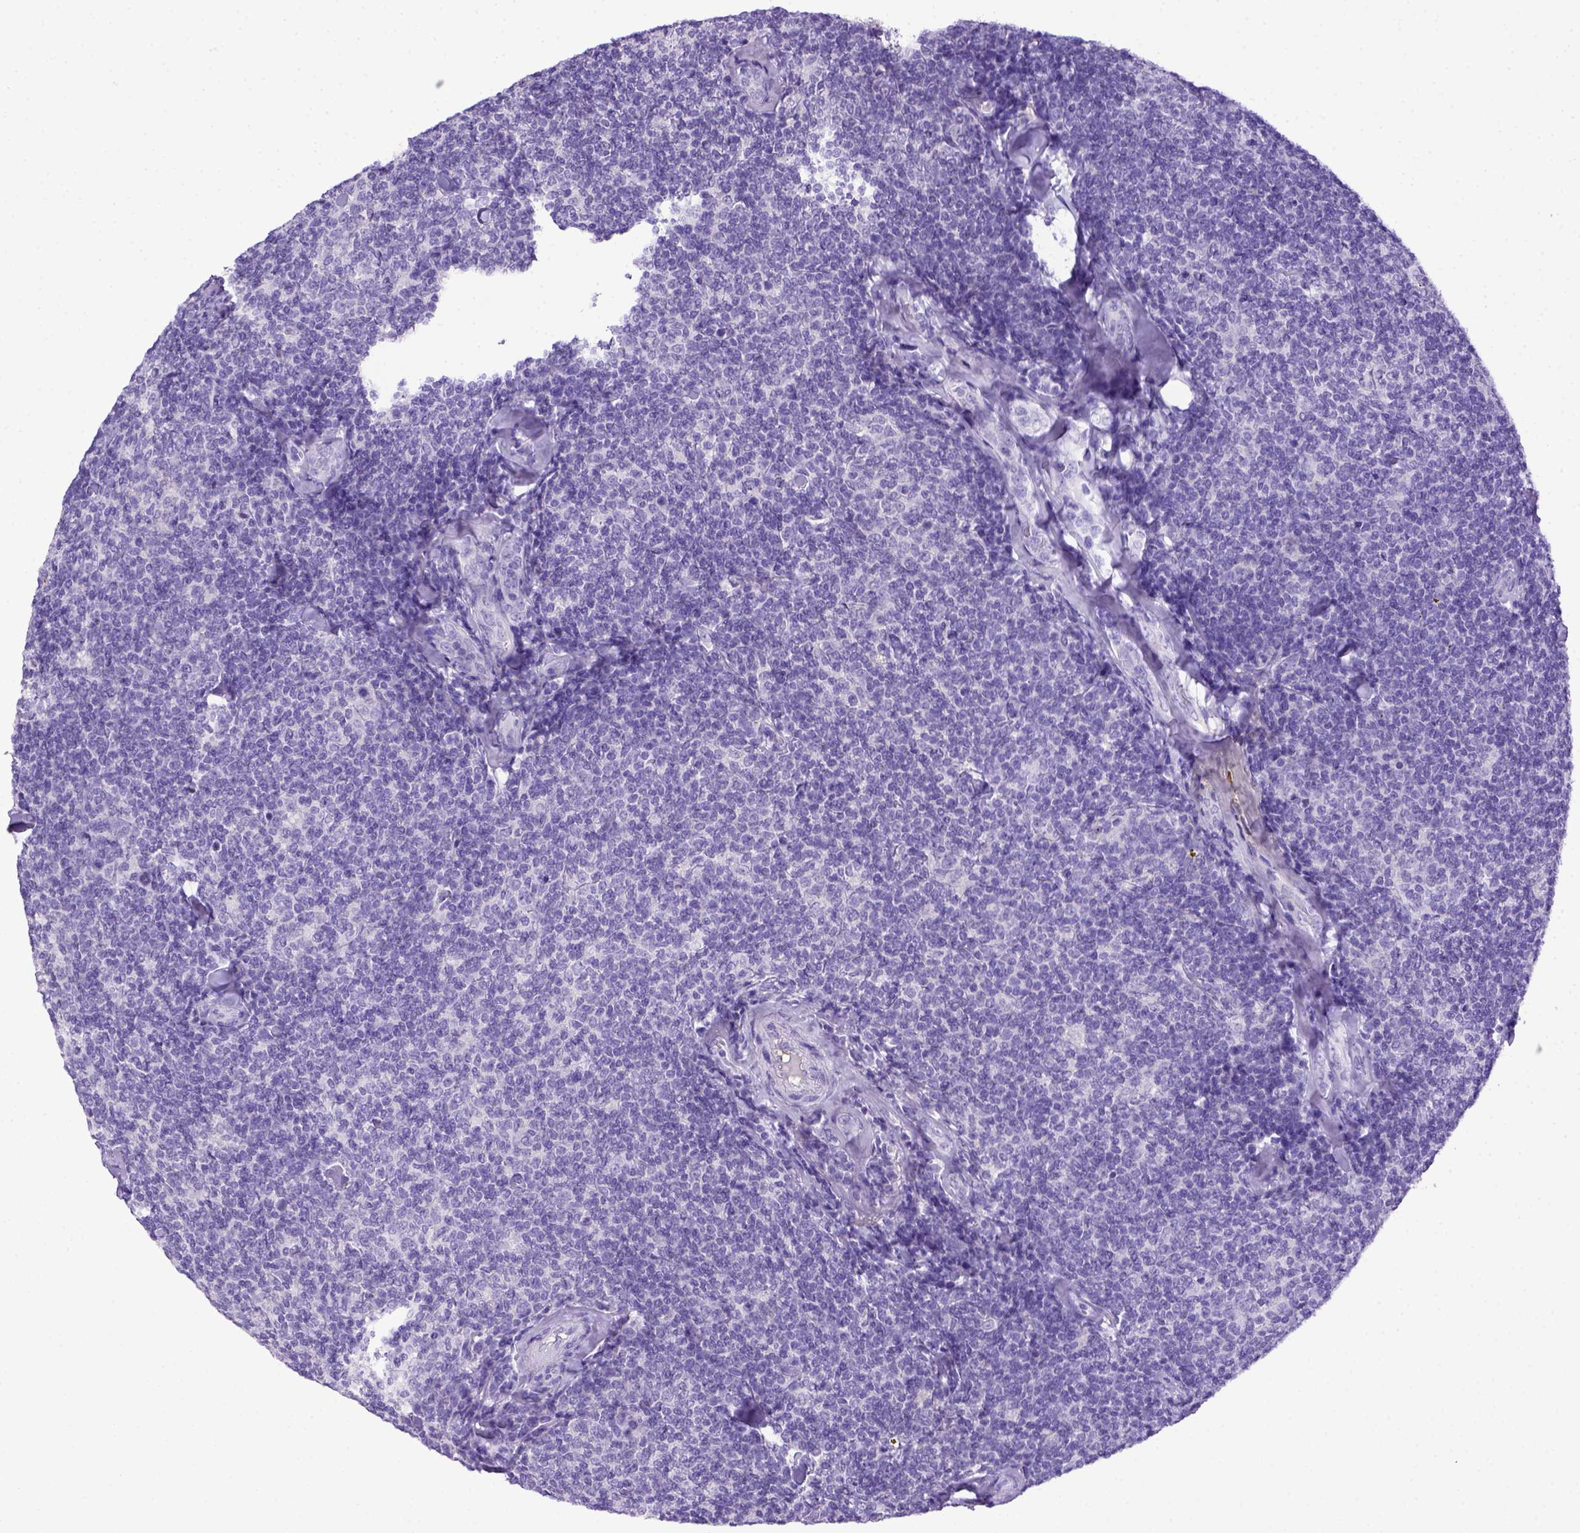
{"staining": {"intensity": "negative", "quantity": "none", "location": "none"}, "tissue": "lymphoma", "cell_type": "Tumor cells", "image_type": "cancer", "snomed": [{"axis": "morphology", "description": "Malignant lymphoma, non-Hodgkin's type, Low grade"}, {"axis": "topography", "description": "Lymph node"}], "caption": "Tumor cells show no significant protein staining in malignant lymphoma, non-Hodgkin's type (low-grade). (DAB (3,3'-diaminobenzidine) immunohistochemistry (IHC) visualized using brightfield microscopy, high magnification).", "gene": "ITIH4", "patient": {"sex": "female", "age": 56}}